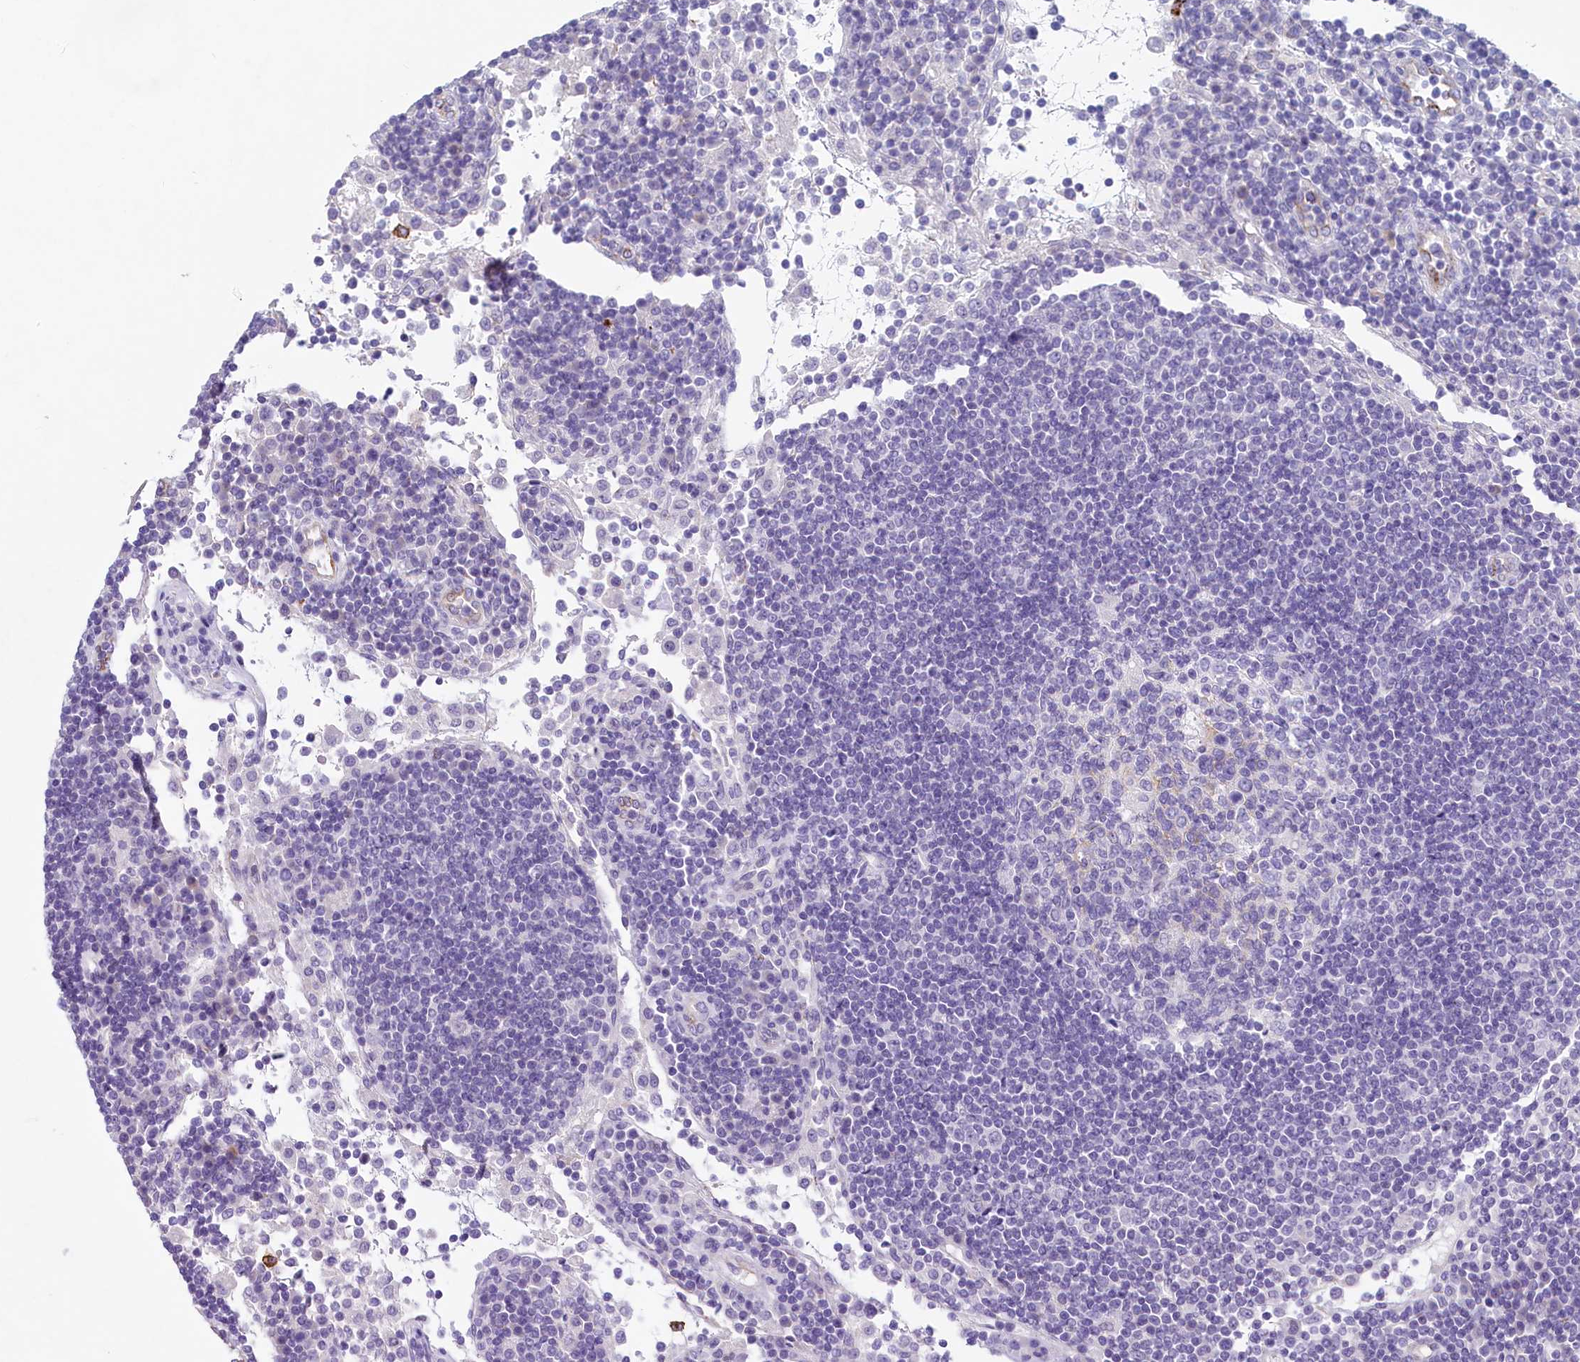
{"staining": {"intensity": "negative", "quantity": "none", "location": "none"}, "tissue": "lymph node", "cell_type": "Germinal center cells", "image_type": "normal", "snomed": [{"axis": "morphology", "description": "Normal tissue, NOS"}, {"axis": "topography", "description": "Lymph node"}], "caption": "This is an immunohistochemistry (IHC) image of unremarkable human lymph node. There is no positivity in germinal center cells.", "gene": "INSC", "patient": {"sex": "female", "age": 53}}